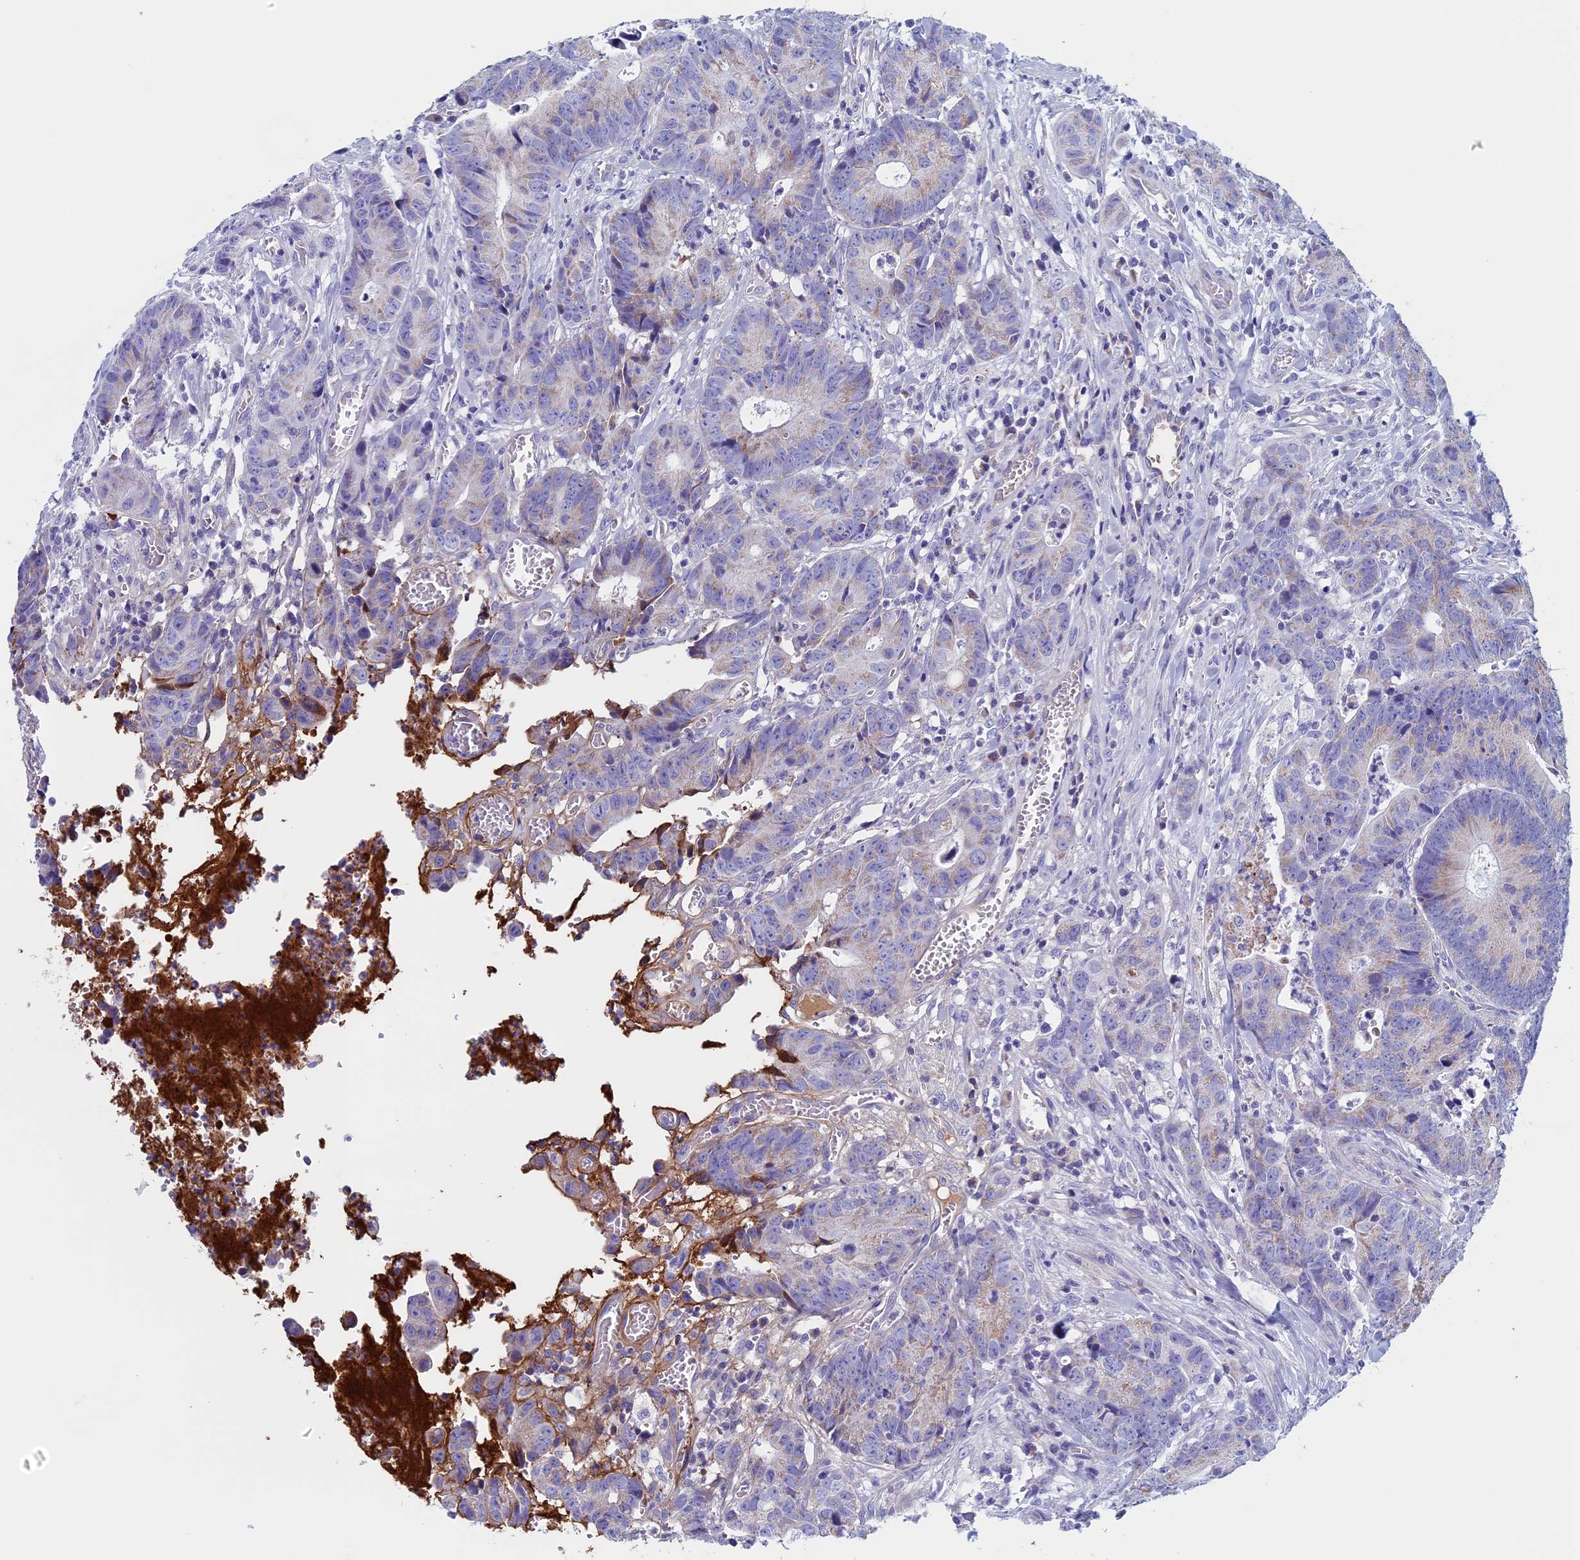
{"staining": {"intensity": "moderate", "quantity": "<25%", "location": "cytoplasmic/membranous"}, "tissue": "colorectal cancer", "cell_type": "Tumor cells", "image_type": "cancer", "snomed": [{"axis": "morphology", "description": "Adenocarcinoma, NOS"}, {"axis": "topography", "description": "Colon"}], "caption": "The immunohistochemical stain shows moderate cytoplasmic/membranous staining in tumor cells of adenocarcinoma (colorectal) tissue. Using DAB (3,3'-diaminobenzidine) (brown) and hematoxylin (blue) stains, captured at high magnification using brightfield microscopy.", "gene": "NDUFB9", "patient": {"sex": "female", "age": 57}}